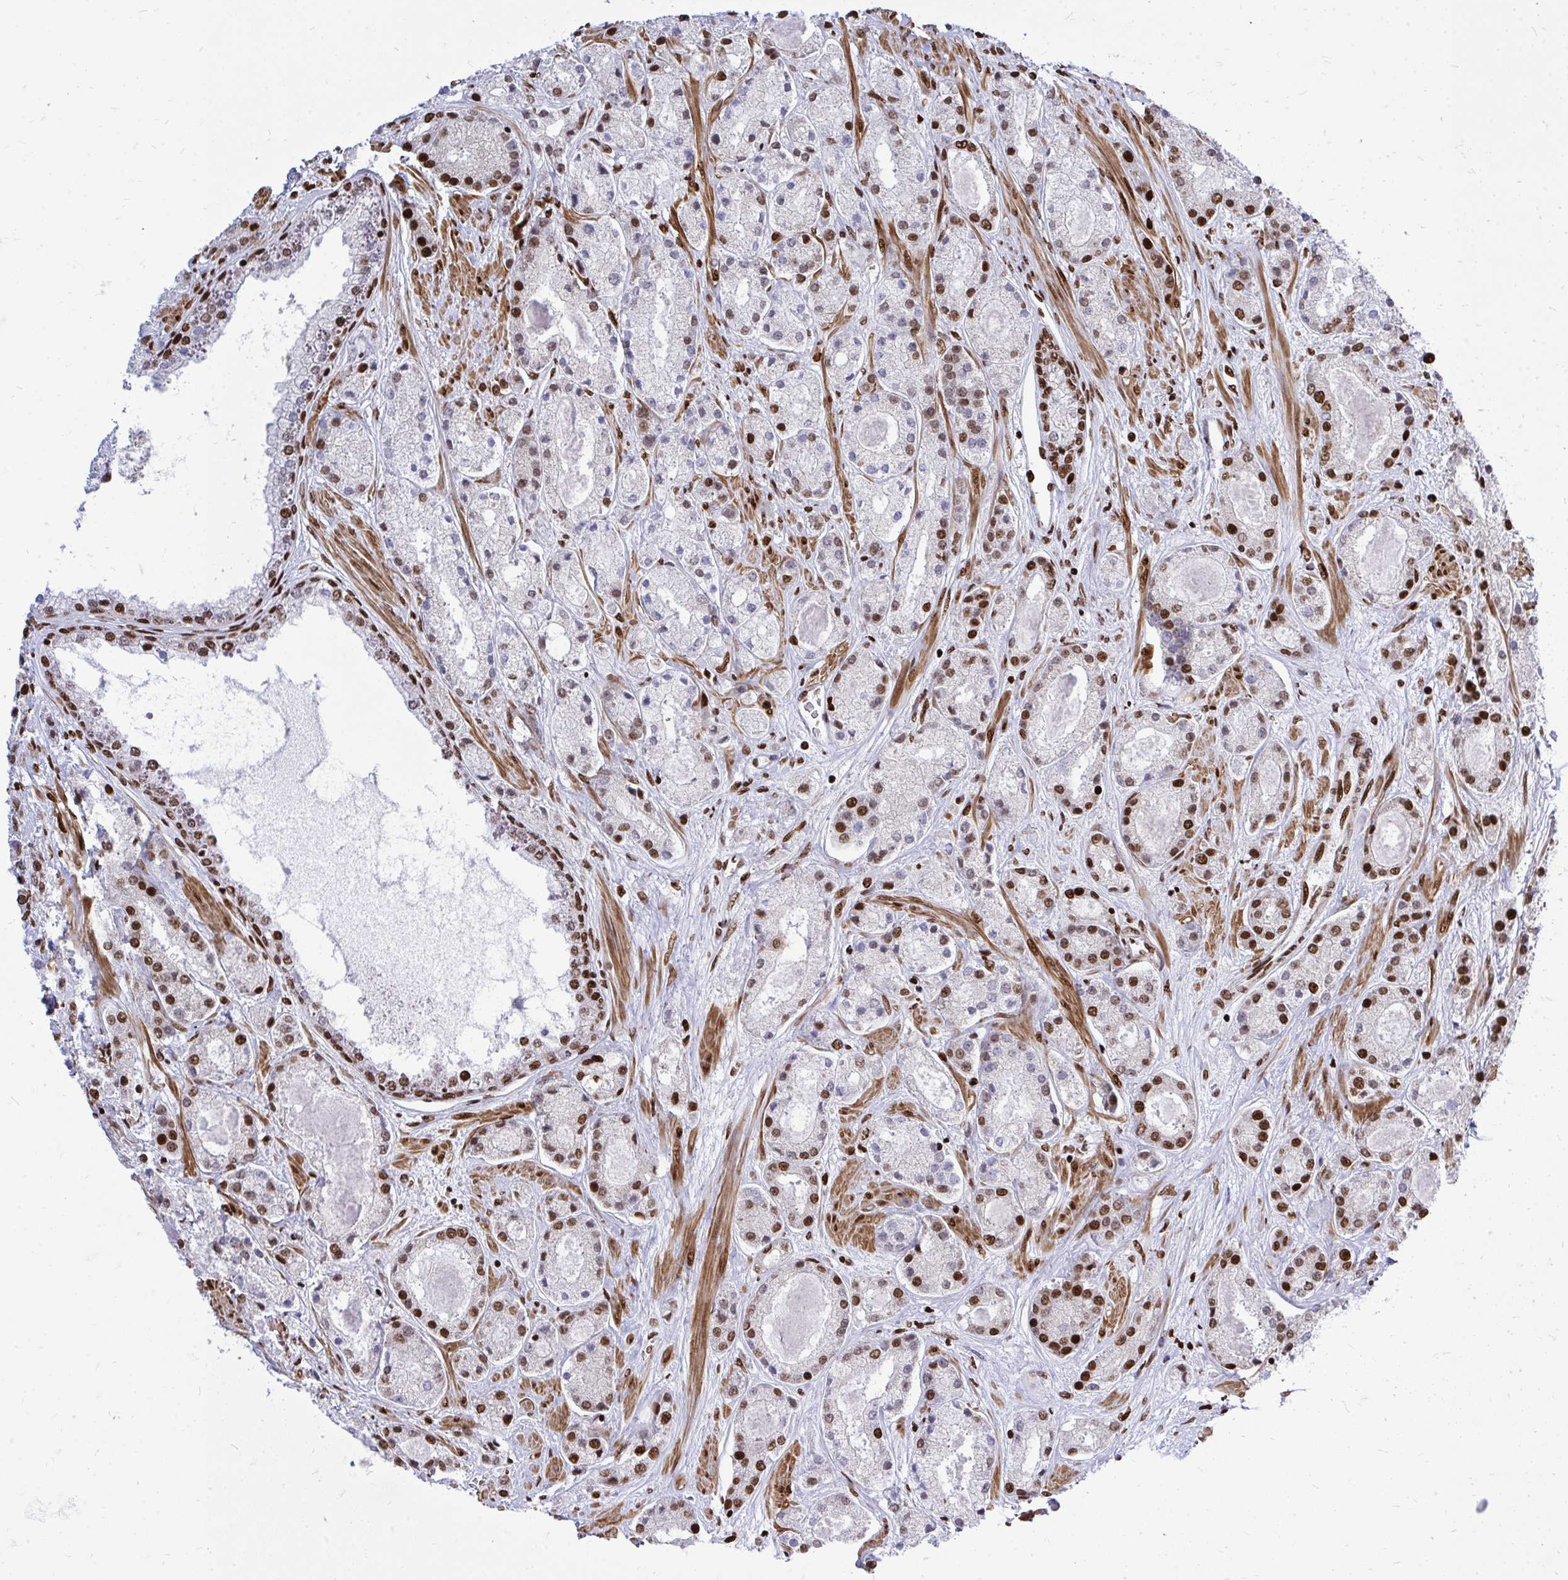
{"staining": {"intensity": "strong", "quantity": "25%-75%", "location": "nuclear"}, "tissue": "prostate cancer", "cell_type": "Tumor cells", "image_type": "cancer", "snomed": [{"axis": "morphology", "description": "Adenocarcinoma, High grade"}, {"axis": "topography", "description": "Prostate"}], "caption": "Protein expression analysis of human prostate cancer (high-grade adenocarcinoma) reveals strong nuclear positivity in approximately 25%-75% of tumor cells.", "gene": "TBL1Y", "patient": {"sex": "male", "age": 67}}